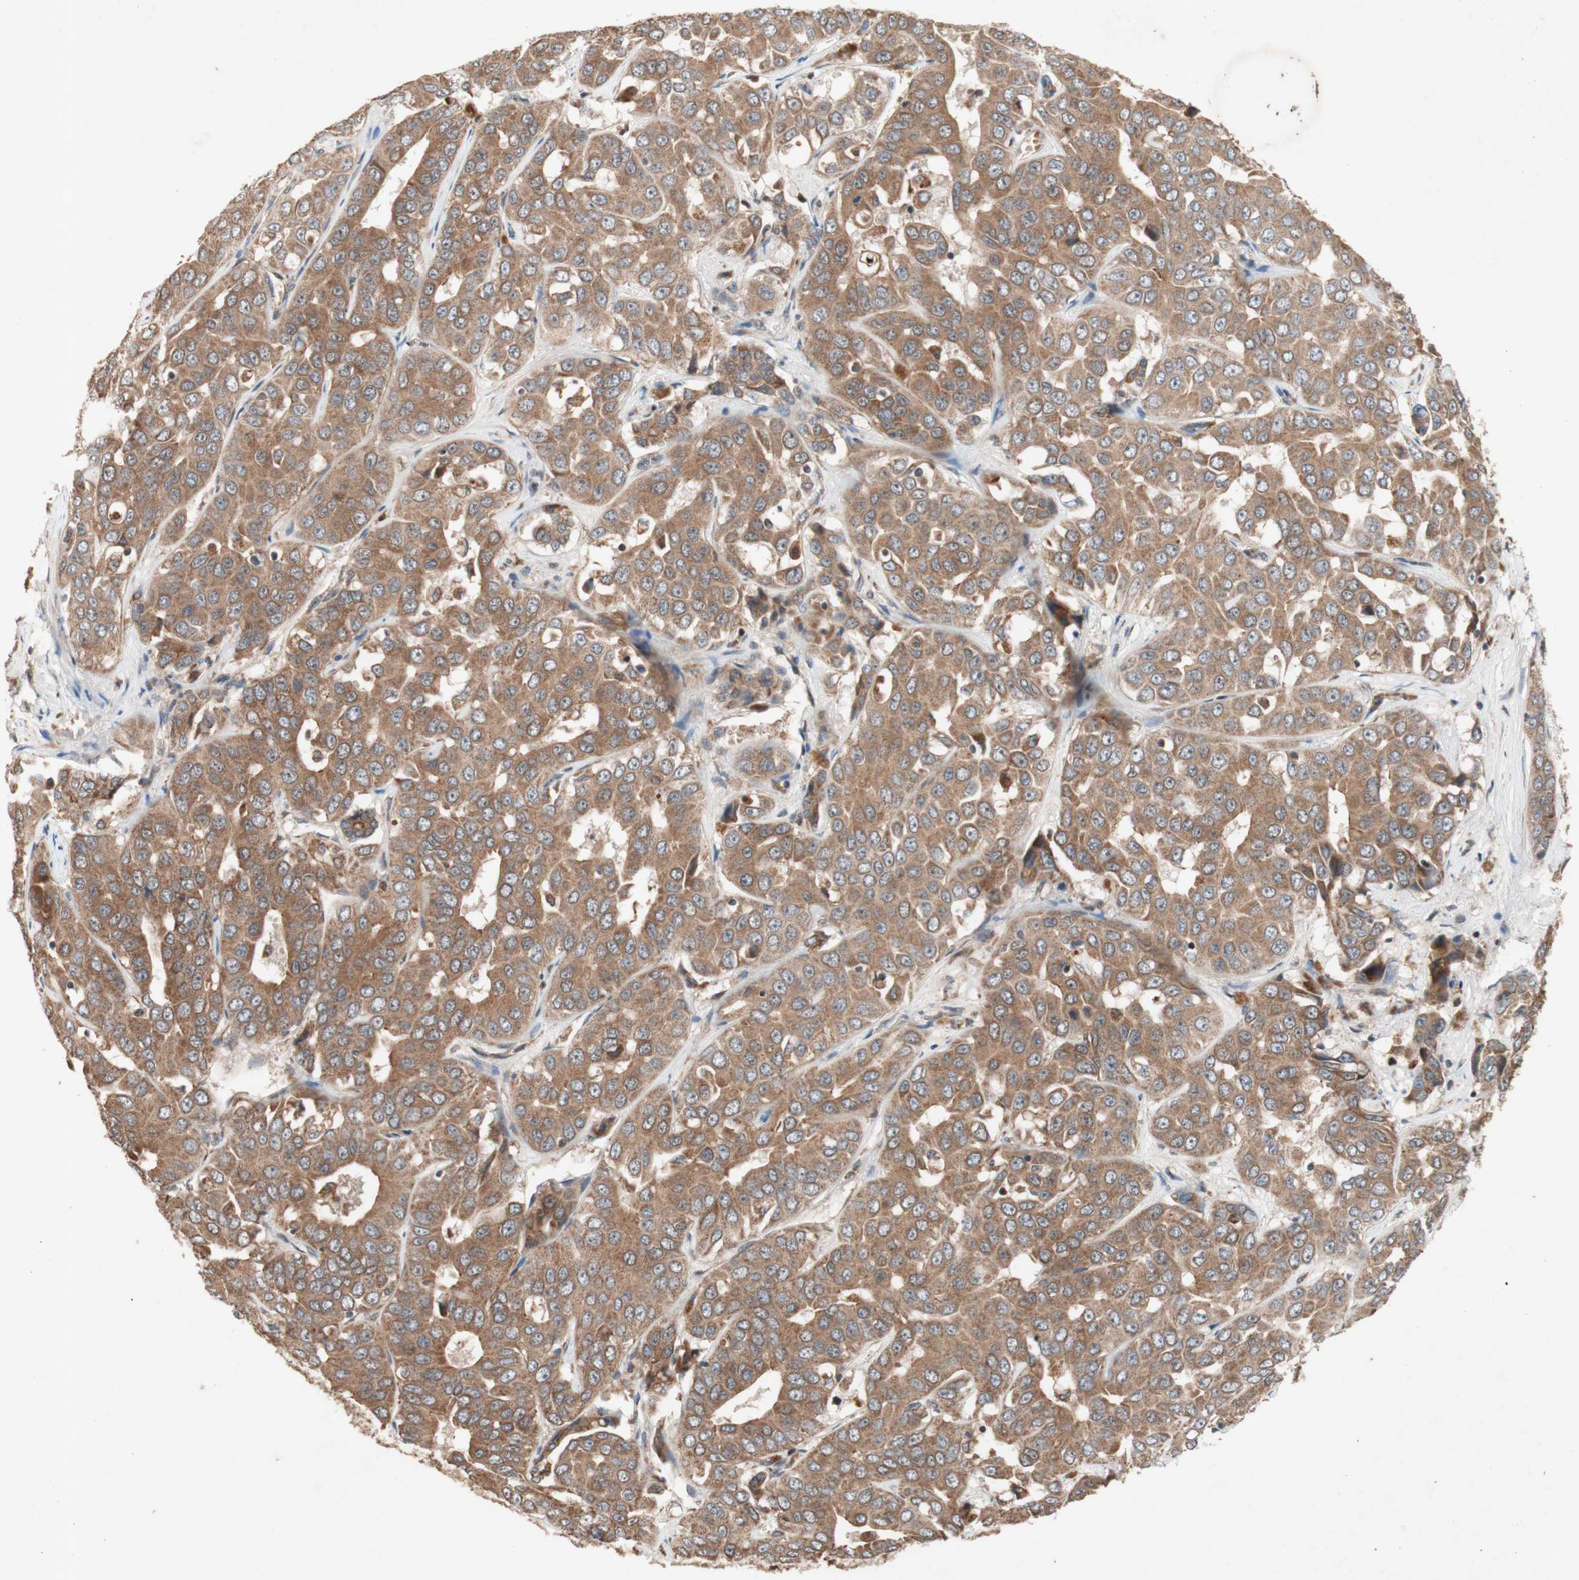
{"staining": {"intensity": "moderate", "quantity": ">75%", "location": "cytoplasmic/membranous"}, "tissue": "liver cancer", "cell_type": "Tumor cells", "image_type": "cancer", "snomed": [{"axis": "morphology", "description": "Cholangiocarcinoma"}, {"axis": "topography", "description": "Liver"}], "caption": "Cholangiocarcinoma (liver) stained with IHC exhibits moderate cytoplasmic/membranous expression in about >75% of tumor cells.", "gene": "DDOST", "patient": {"sex": "female", "age": 52}}